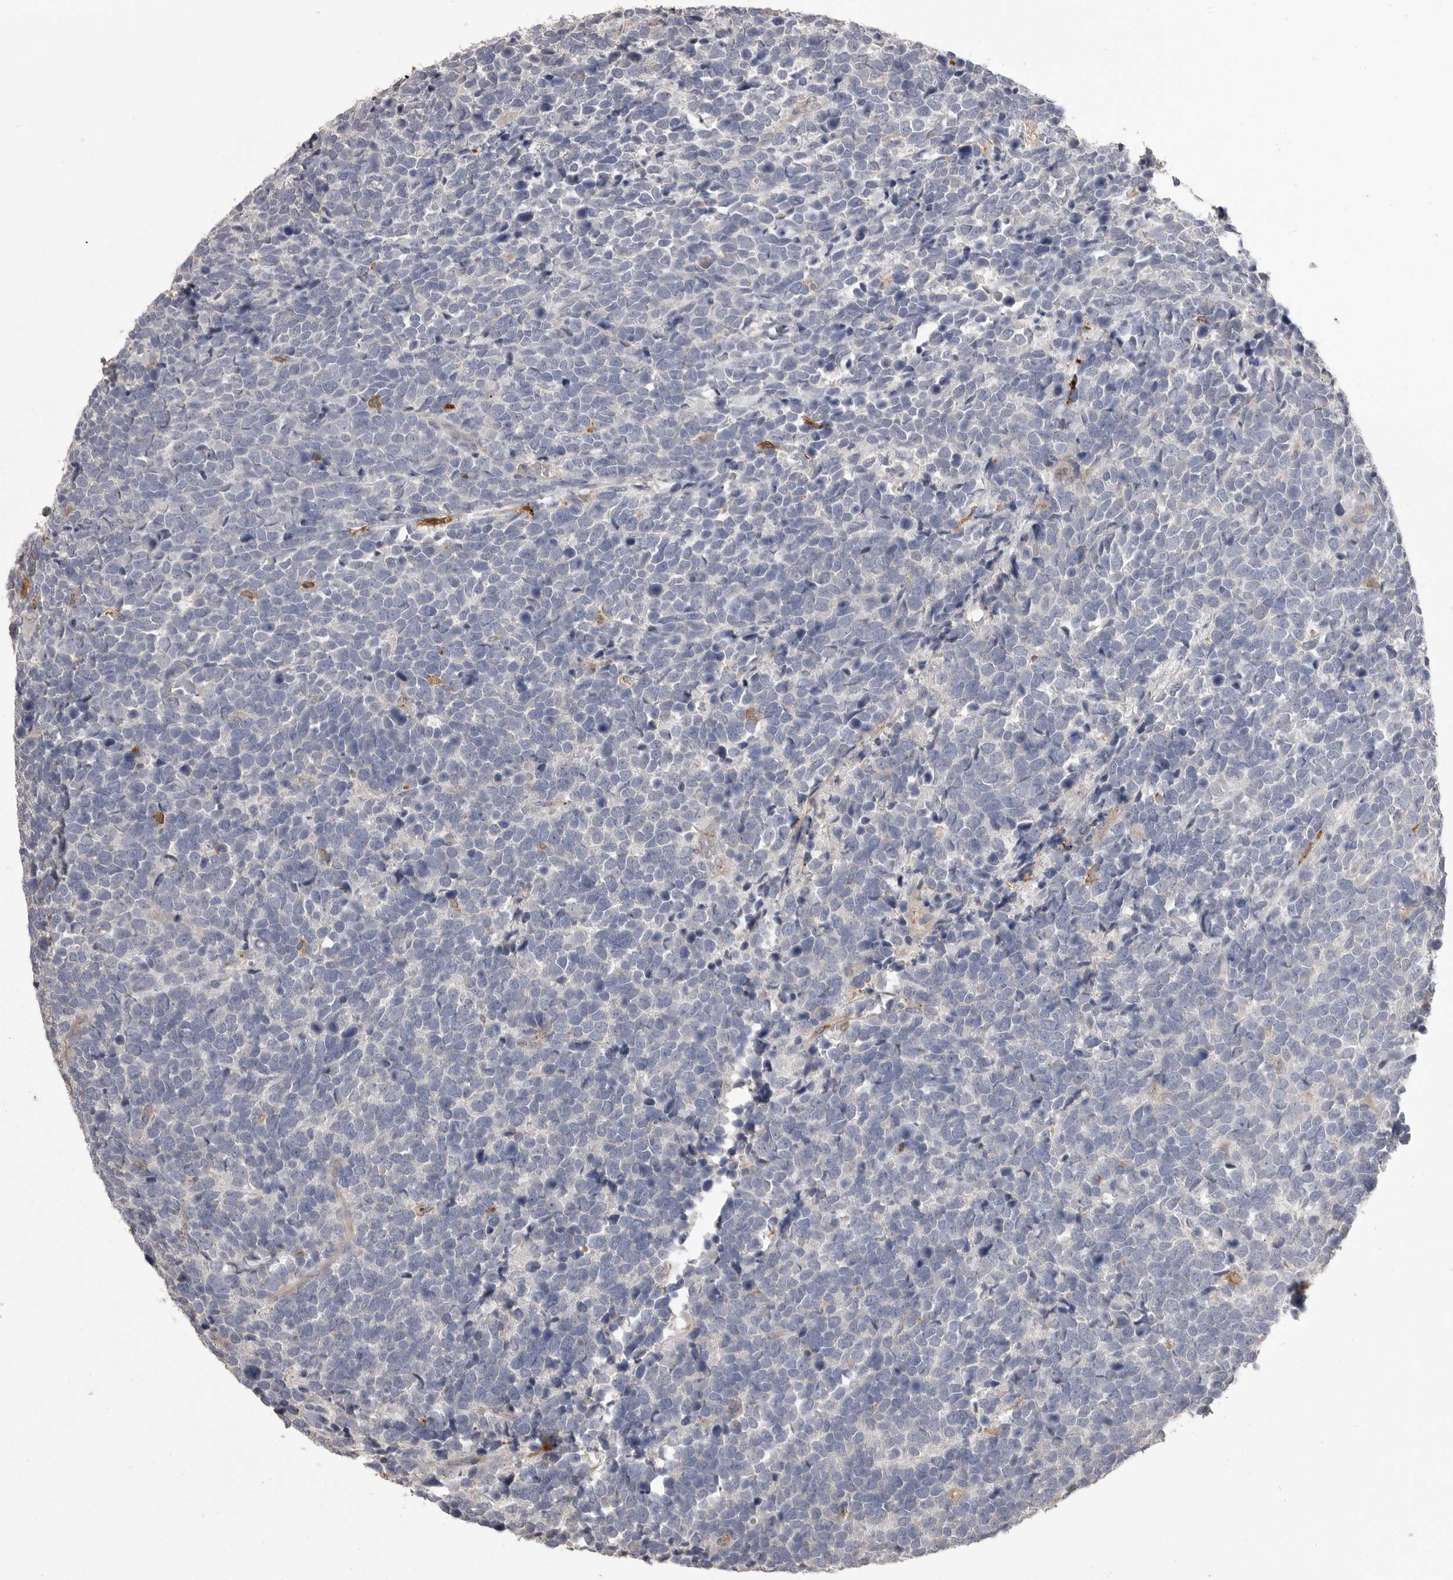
{"staining": {"intensity": "negative", "quantity": "none", "location": "none"}, "tissue": "urothelial cancer", "cell_type": "Tumor cells", "image_type": "cancer", "snomed": [{"axis": "morphology", "description": "Urothelial carcinoma, High grade"}, {"axis": "topography", "description": "Urinary bladder"}], "caption": "Urothelial carcinoma (high-grade) was stained to show a protein in brown. There is no significant expression in tumor cells.", "gene": "CMTM6", "patient": {"sex": "female", "age": 82}}